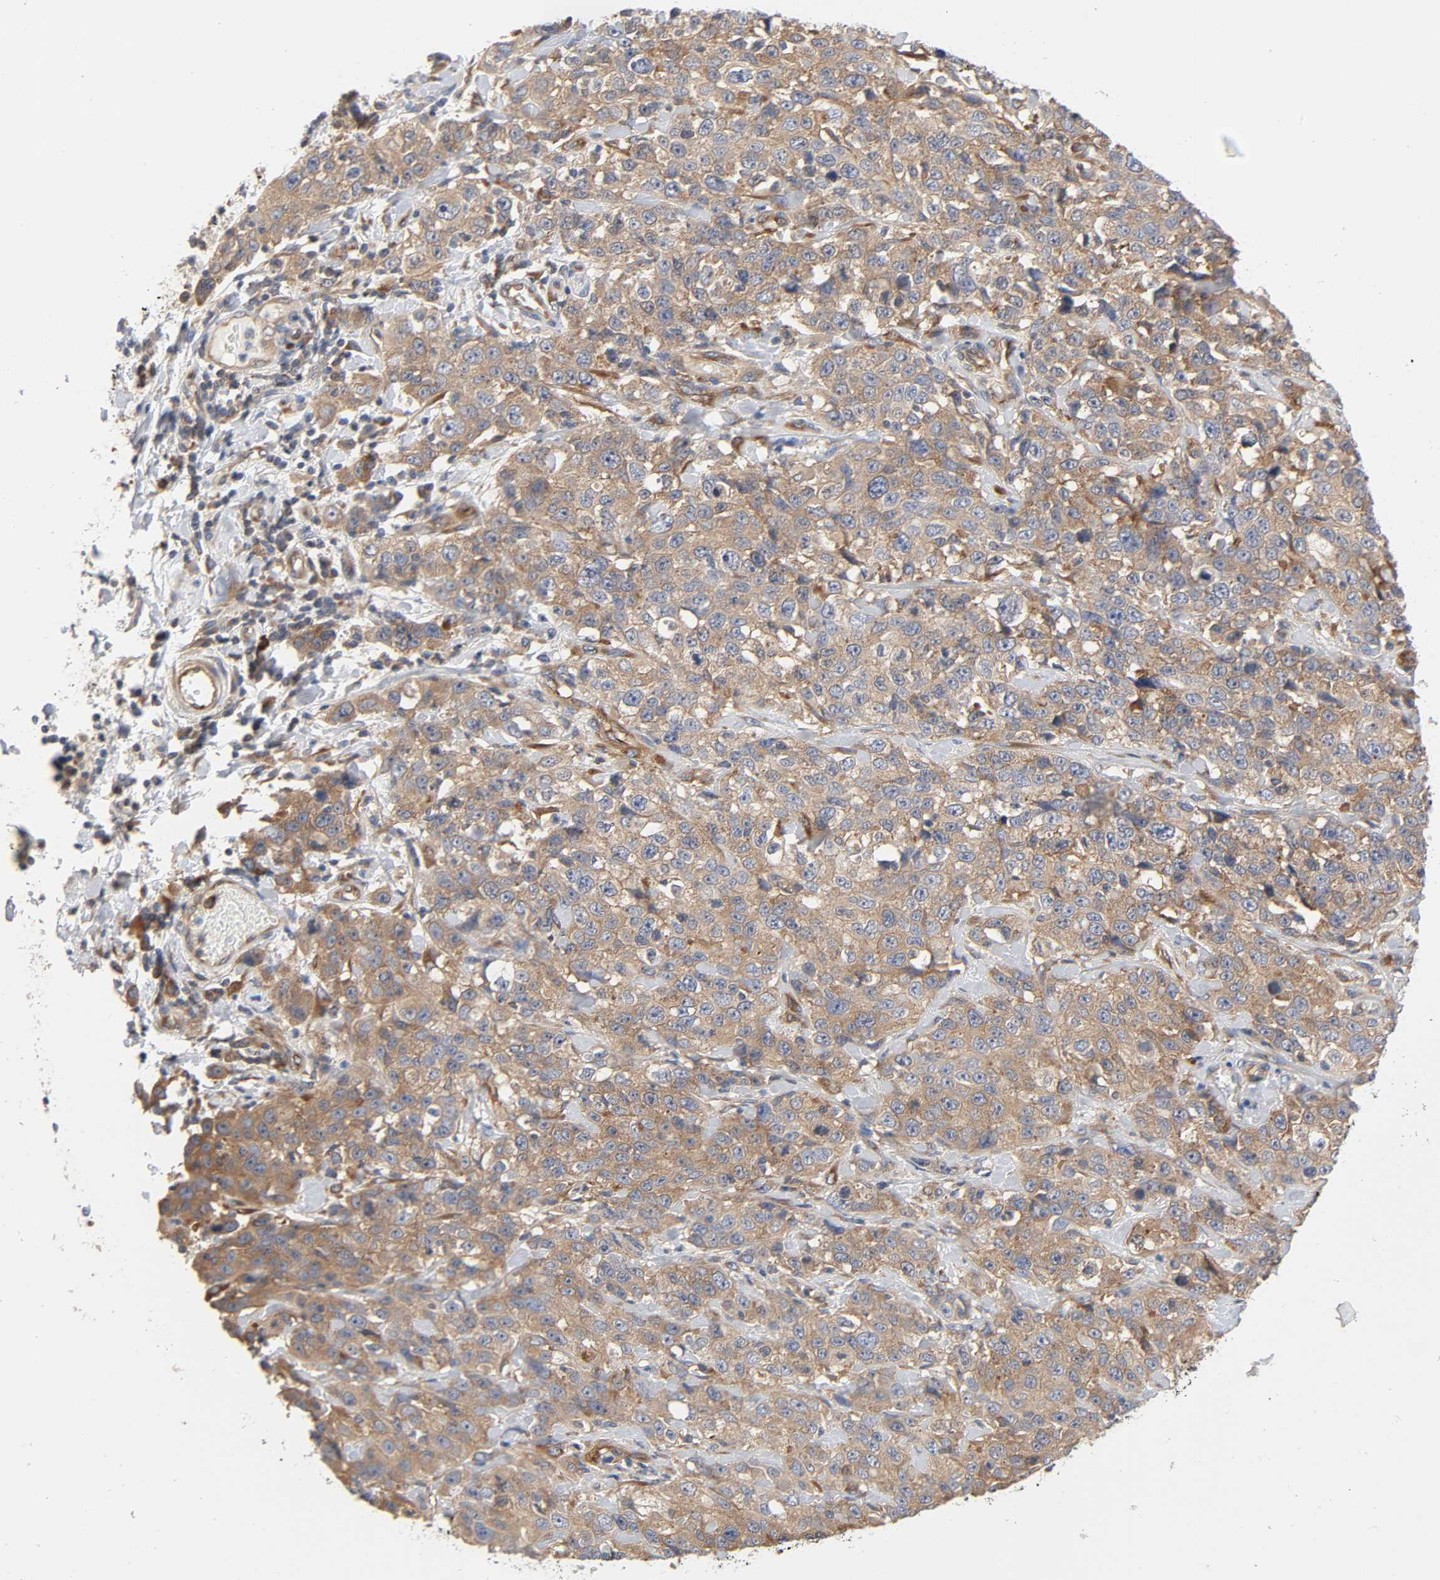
{"staining": {"intensity": "moderate", "quantity": ">75%", "location": "cytoplasmic/membranous"}, "tissue": "stomach cancer", "cell_type": "Tumor cells", "image_type": "cancer", "snomed": [{"axis": "morphology", "description": "Adenocarcinoma, NOS"}, {"axis": "topography", "description": "Stomach"}], "caption": "High-power microscopy captured an immunohistochemistry (IHC) image of adenocarcinoma (stomach), revealing moderate cytoplasmic/membranous expression in about >75% of tumor cells. (IHC, brightfield microscopy, high magnification).", "gene": "SCHIP1", "patient": {"sex": "male", "age": 48}}